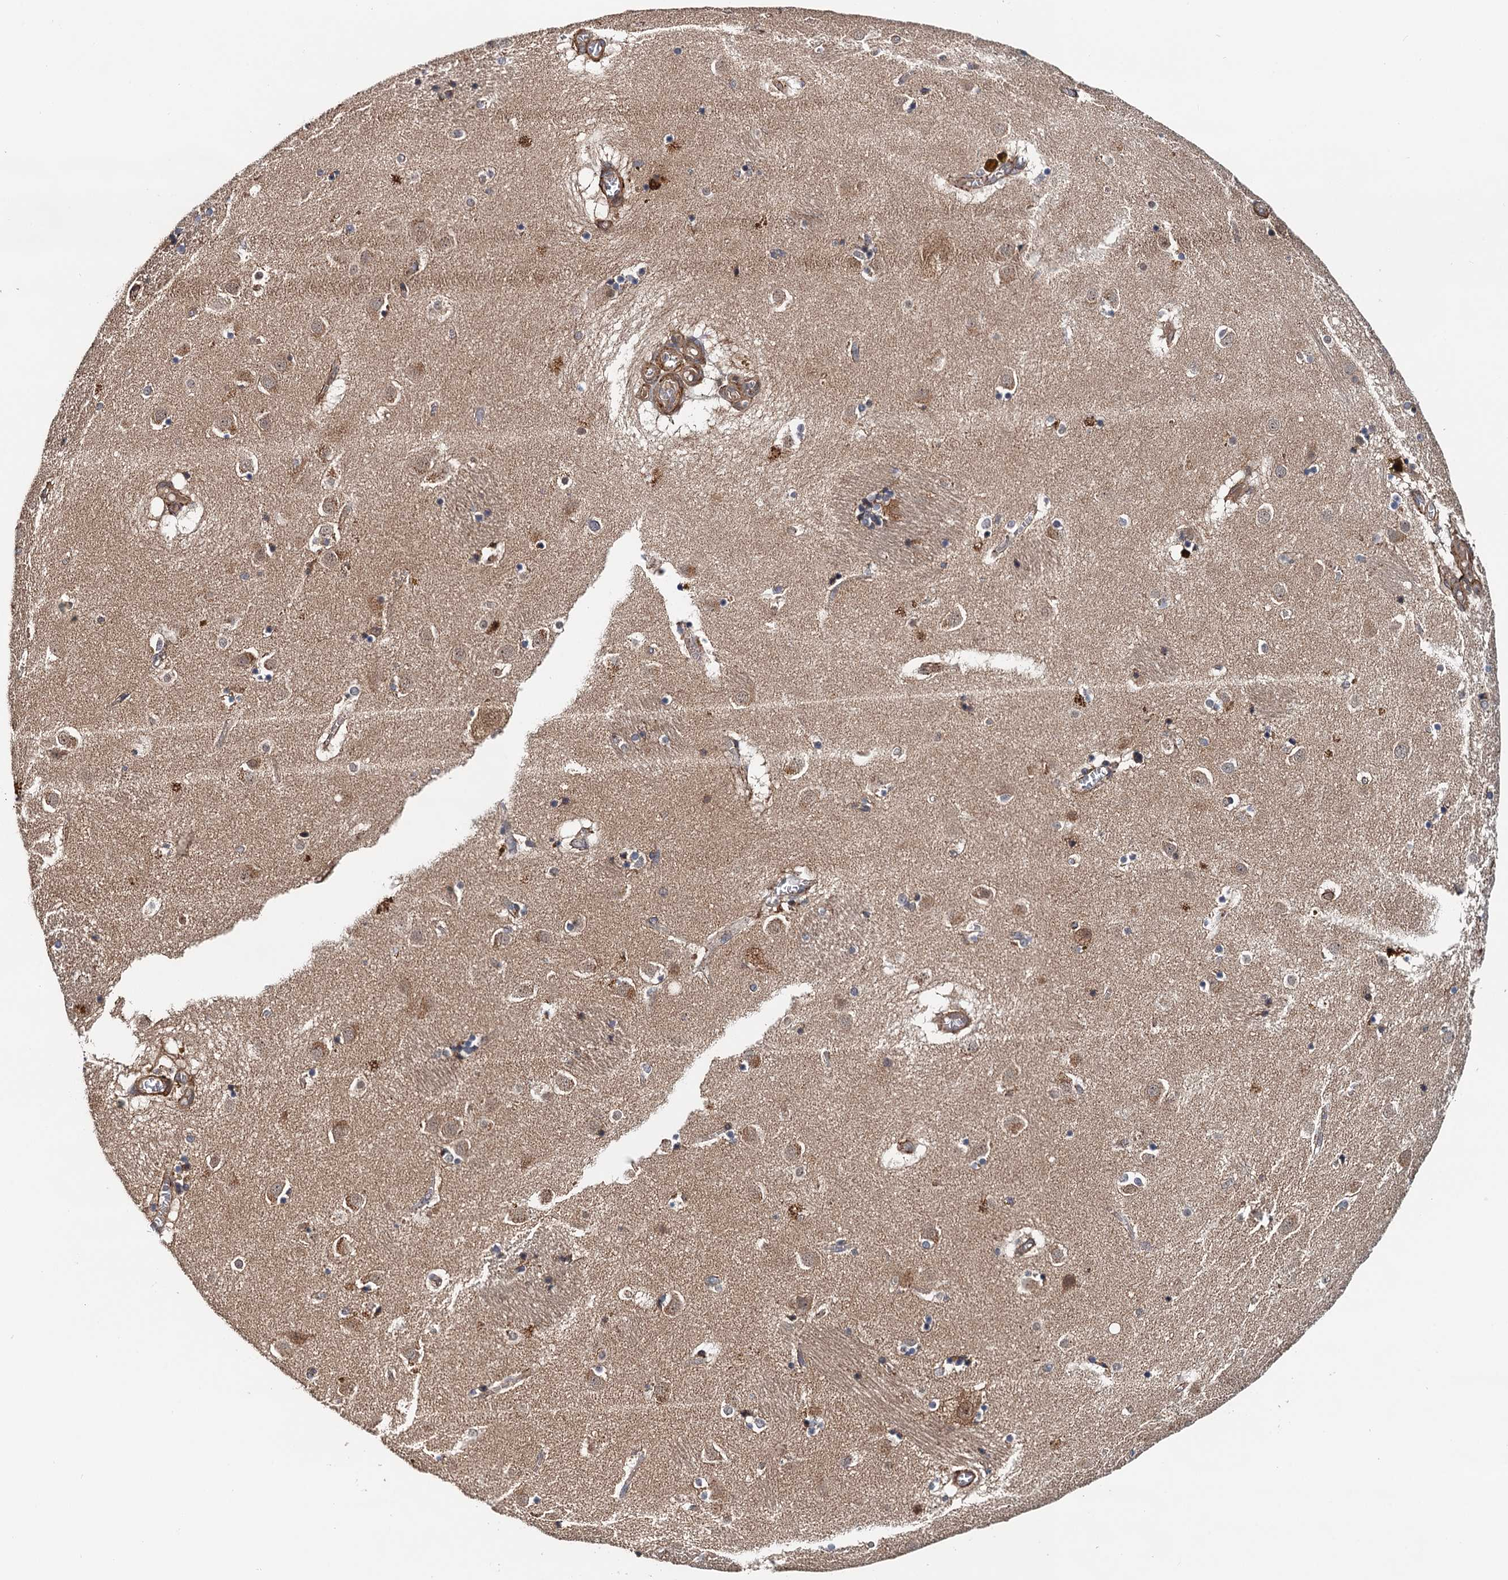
{"staining": {"intensity": "weak", "quantity": "<25%", "location": "cytoplasmic/membranous"}, "tissue": "caudate", "cell_type": "Glial cells", "image_type": "normal", "snomed": [{"axis": "morphology", "description": "Normal tissue, NOS"}, {"axis": "topography", "description": "Lateral ventricle wall"}], "caption": "IHC of normal caudate shows no expression in glial cells. (DAB IHC, high magnification).", "gene": "AAGAB", "patient": {"sex": "male", "age": 70}}